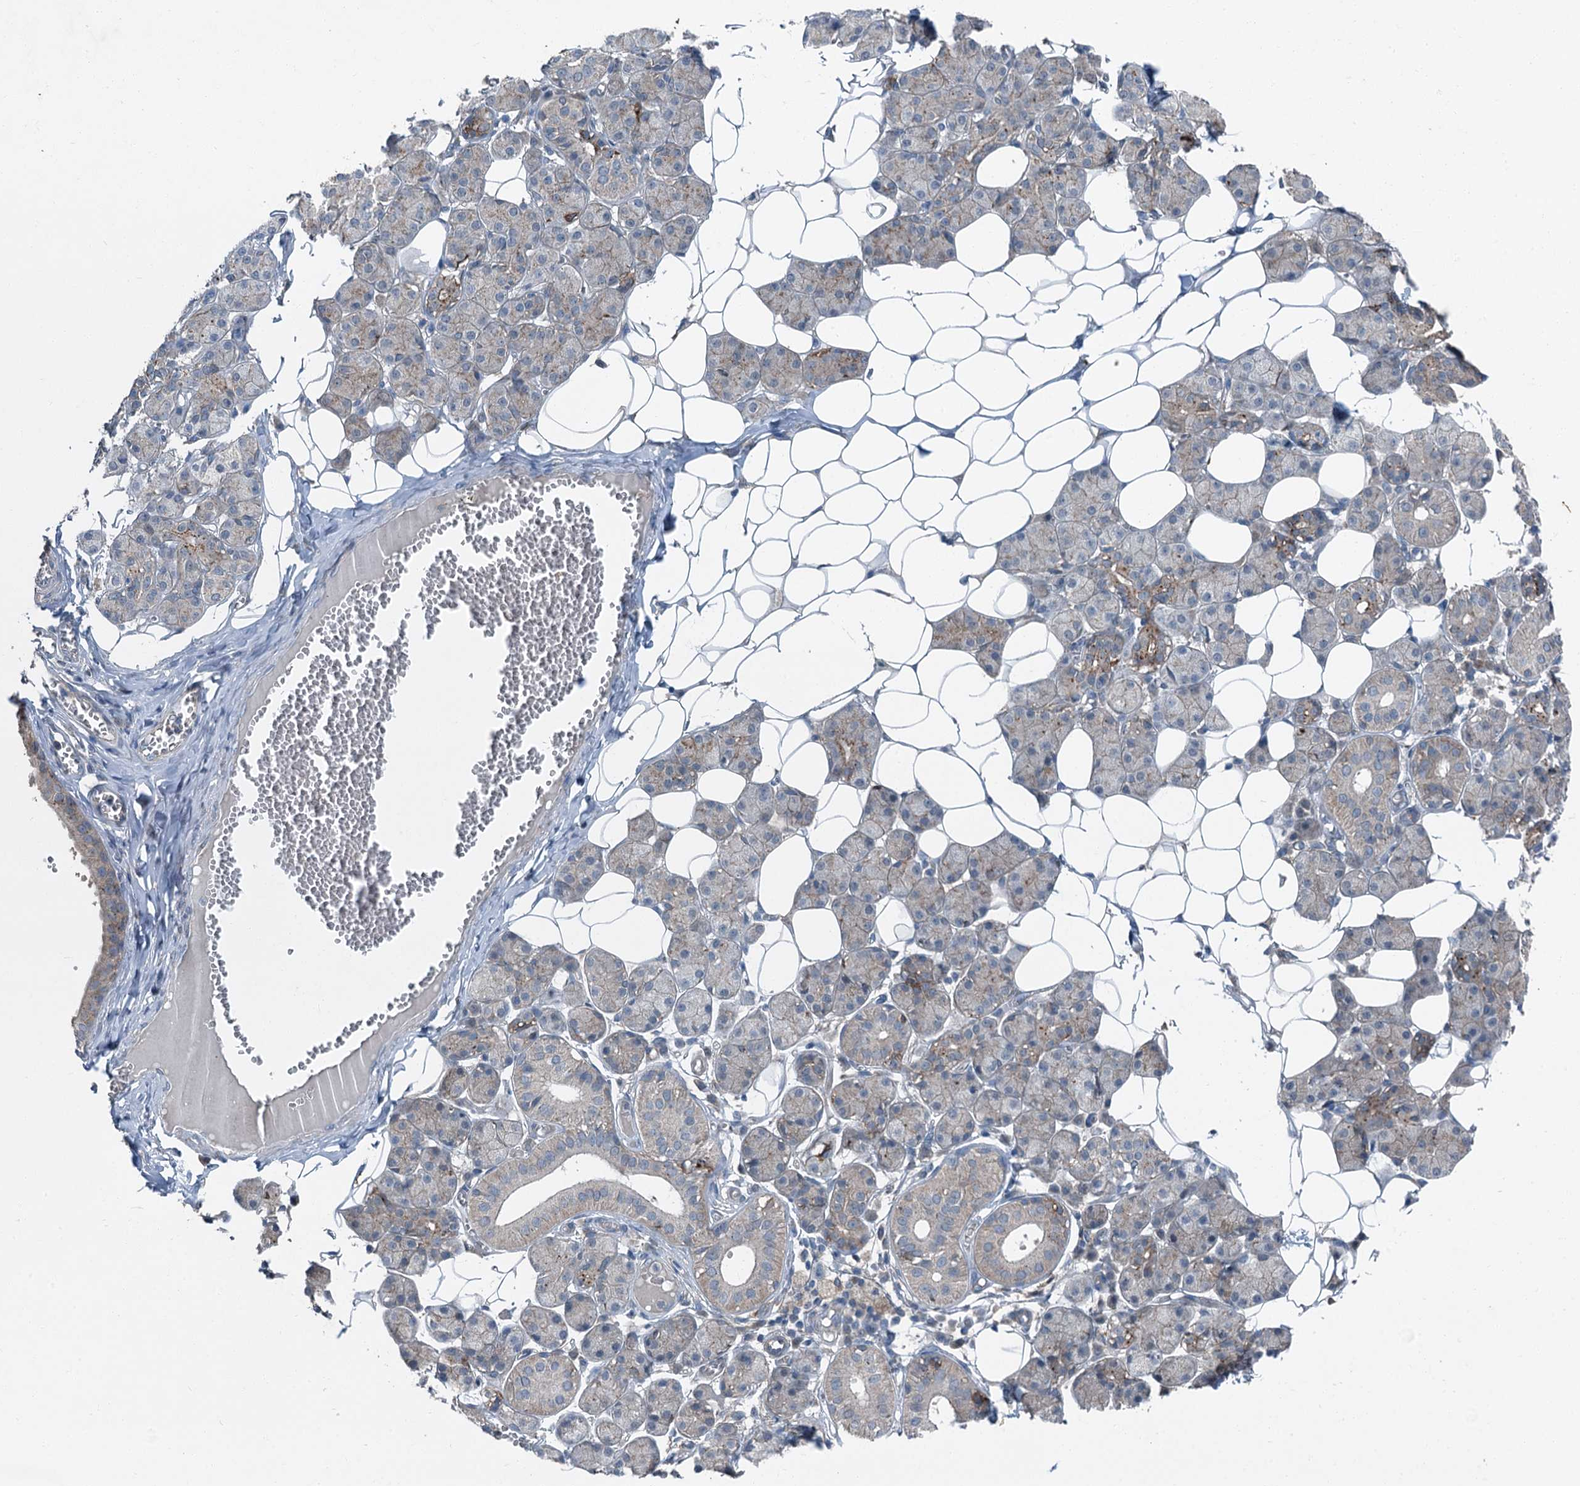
{"staining": {"intensity": "weak", "quantity": "<25%", "location": "cytoplasmic/membranous"}, "tissue": "salivary gland", "cell_type": "Glandular cells", "image_type": "normal", "snomed": [{"axis": "morphology", "description": "Normal tissue, NOS"}, {"axis": "topography", "description": "Salivary gland"}], "caption": "IHC of benign salivary gland reveals no expression in glandular cells. (DAB (3,3'-diaminobenzidine) immunohistochemistry visualized using brightfield microscopy, high magnification).", "gene": "AXL", "patient": {"sex": "female", "age": 33}}